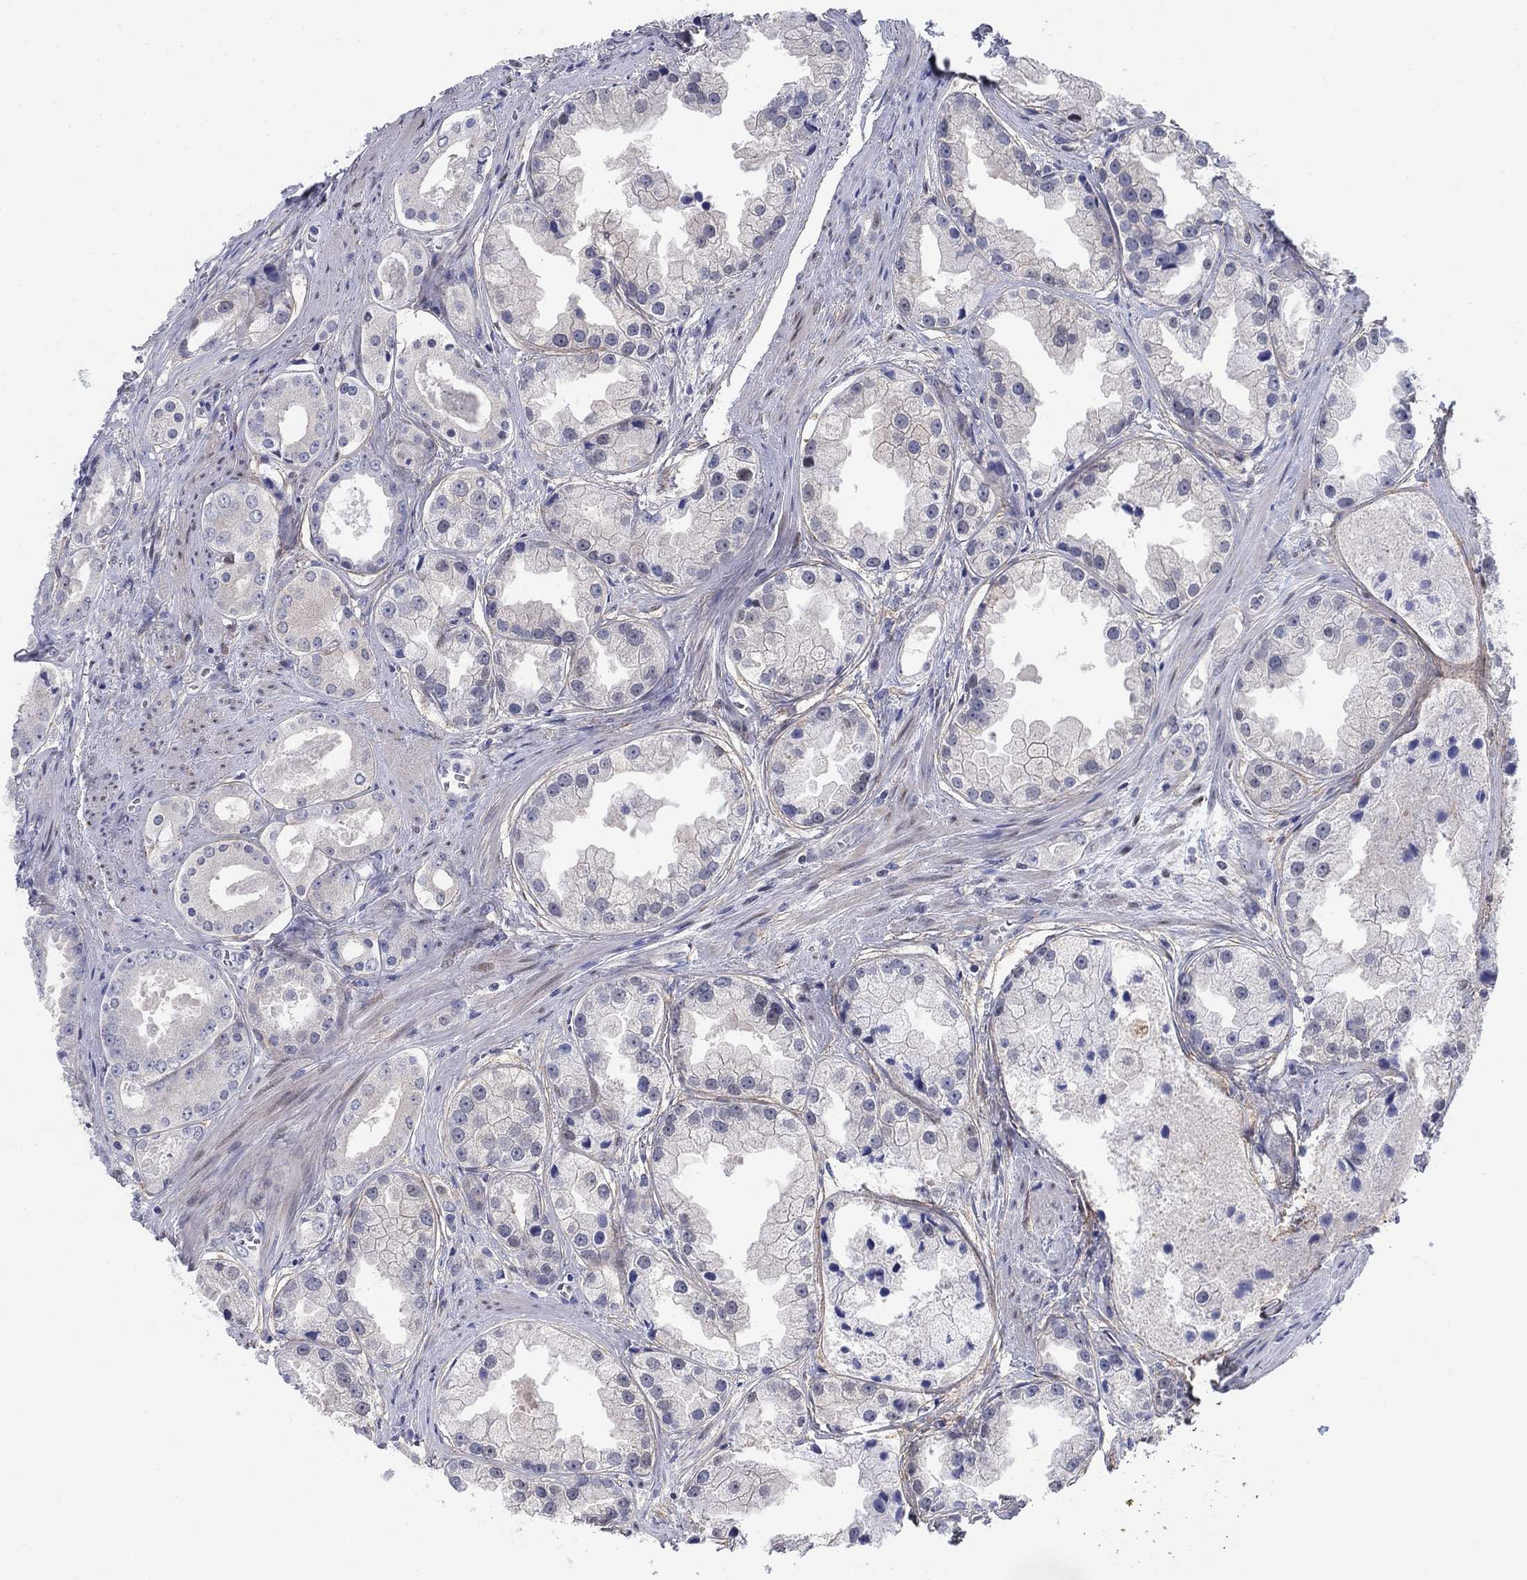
{"staining": {"intensity": "negative", "quantity": "none", "location": "none"}, "tissue": "prostate cancer", "cell_type": "Tumor cells", "image_type": "cancer", "snomed": [{"axis": "morphology", "description": "Adenocarcinoma, NOS"}, {"axis": "topography", "description": "Prostate"}], "caption": "DAB (3,3'-diaminobenzidine) immunohistochemical staining of prostate adenocarcinoma shows no significant expression in tumor cells.", "gene": "MYO3A", "patient": {"sex": "male", "age": 61}}